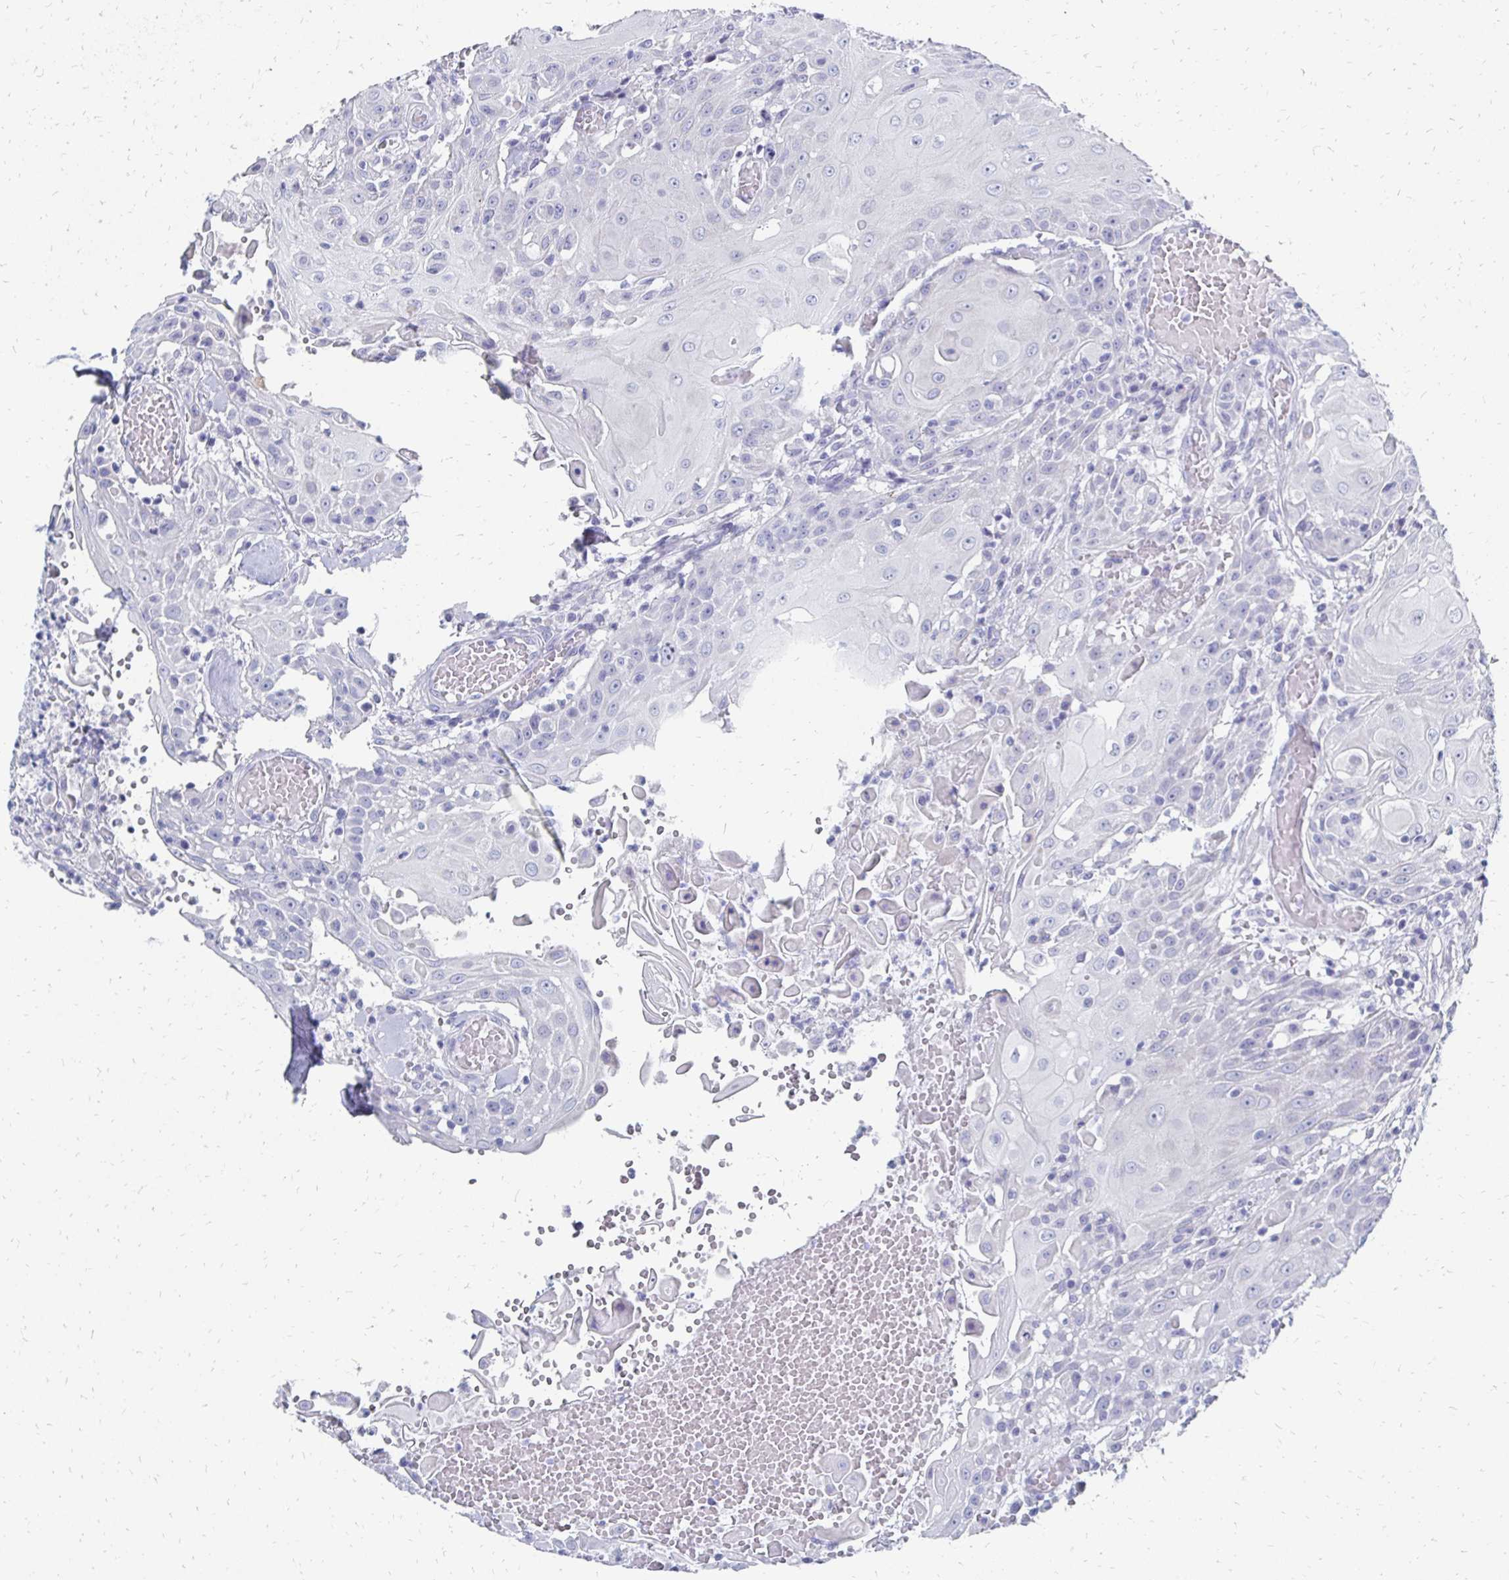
{"staining": {"intensity": "negative", "quantity": "none", "location": "none"}, "tissue": "head and neck cancer", "cell_type": "Tumor cells", "image_type": "cancer", "snomed": [{"axis": "morphology", "description": "Normal tissue, NOS"}, {"axis": "morphology", "description": "Squamous cell carcinoma, NOS"}, {"axis": "topography", "description": "Oral tissue"}, {"axis": "topography", "description": "Head-Neck"}], "caption": "DAB immunohistochemical staining of head and neck cancer (squamous cell carcinoma) exhibits no significant positivity in tumor cells.", "gene": "SYCP3", "patient": {"sex": "female", "age": 55}}